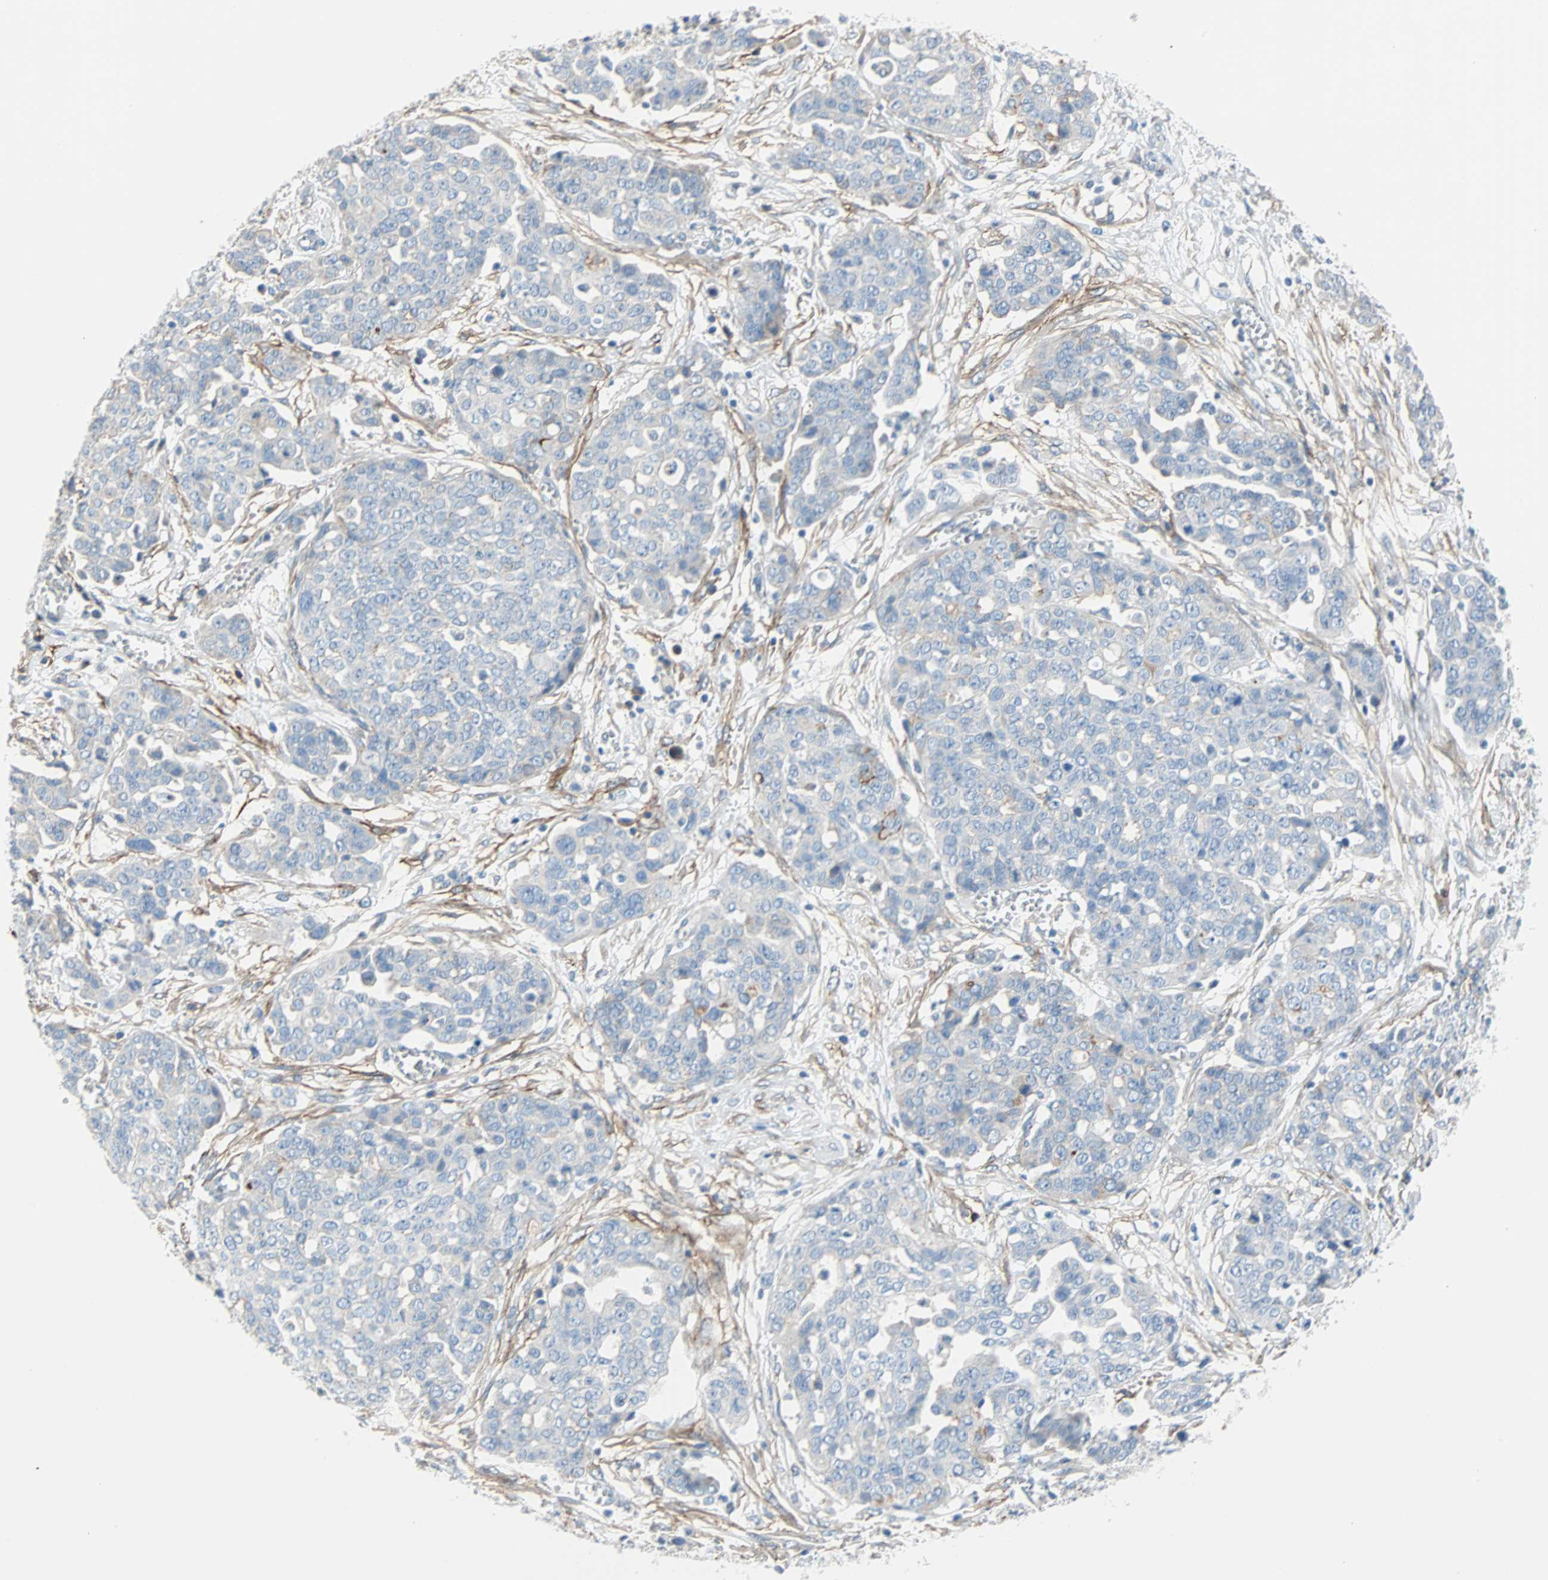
{"staining": {"intensity": "negative", "quantity": "none", "location": "none"}, "tissue": "ovarian cancer", "cell_type": "Tumor cells", "image_type": "cancer", "snomed": [{"axis": "morphology", "description": "Cystadenocarcinoma, serous, NOS"}, {"axis": "topography", "description": "Soft tissue"}, {"axis": "topography", "description": "Ovary"}], "caption": "DAB immunohistochemical staining of serous cystadenocarcinoma (ovarian) displays no significant positivity in tumor cells.", "gene": "PDPN", "patient": {"sex": "female", "age": 57}}